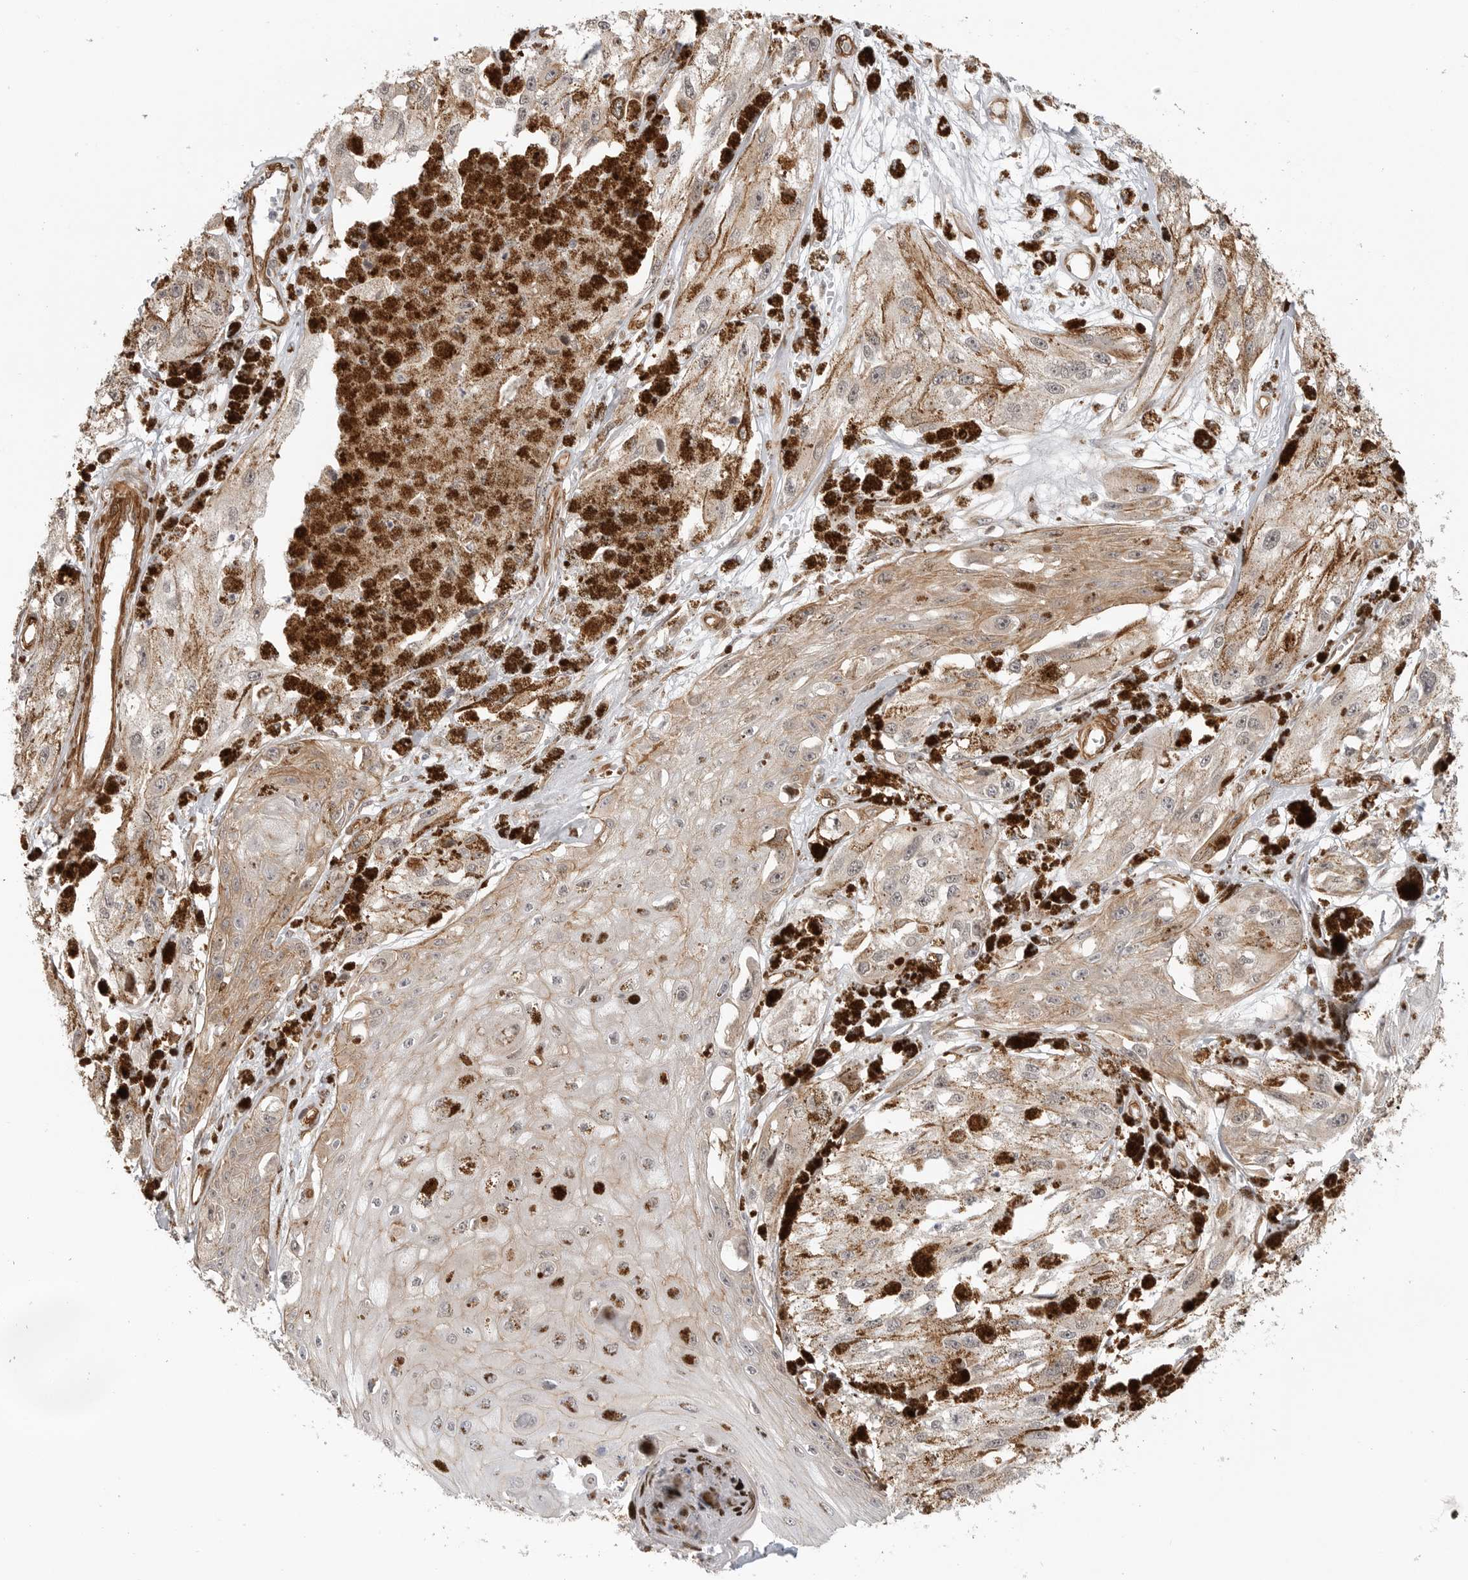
{"staining": {"intensity": "negative", "quantity": "none", "location": "none"}, "tissue": "melanoma", "cell_type": "Tumor cells", "image_type": "cancer", "snomed": [{"axis": "morphology", "description": "Malignant melanoma, NOS"}, {"axis": "topography", "description": "Skin"}], "caption": "Melanoma stained for a protein using immunohistochemistry exhibits no staining tumor cells.", "gene": "ATOH7", "patient": {"sex": "male", "age": 88}}